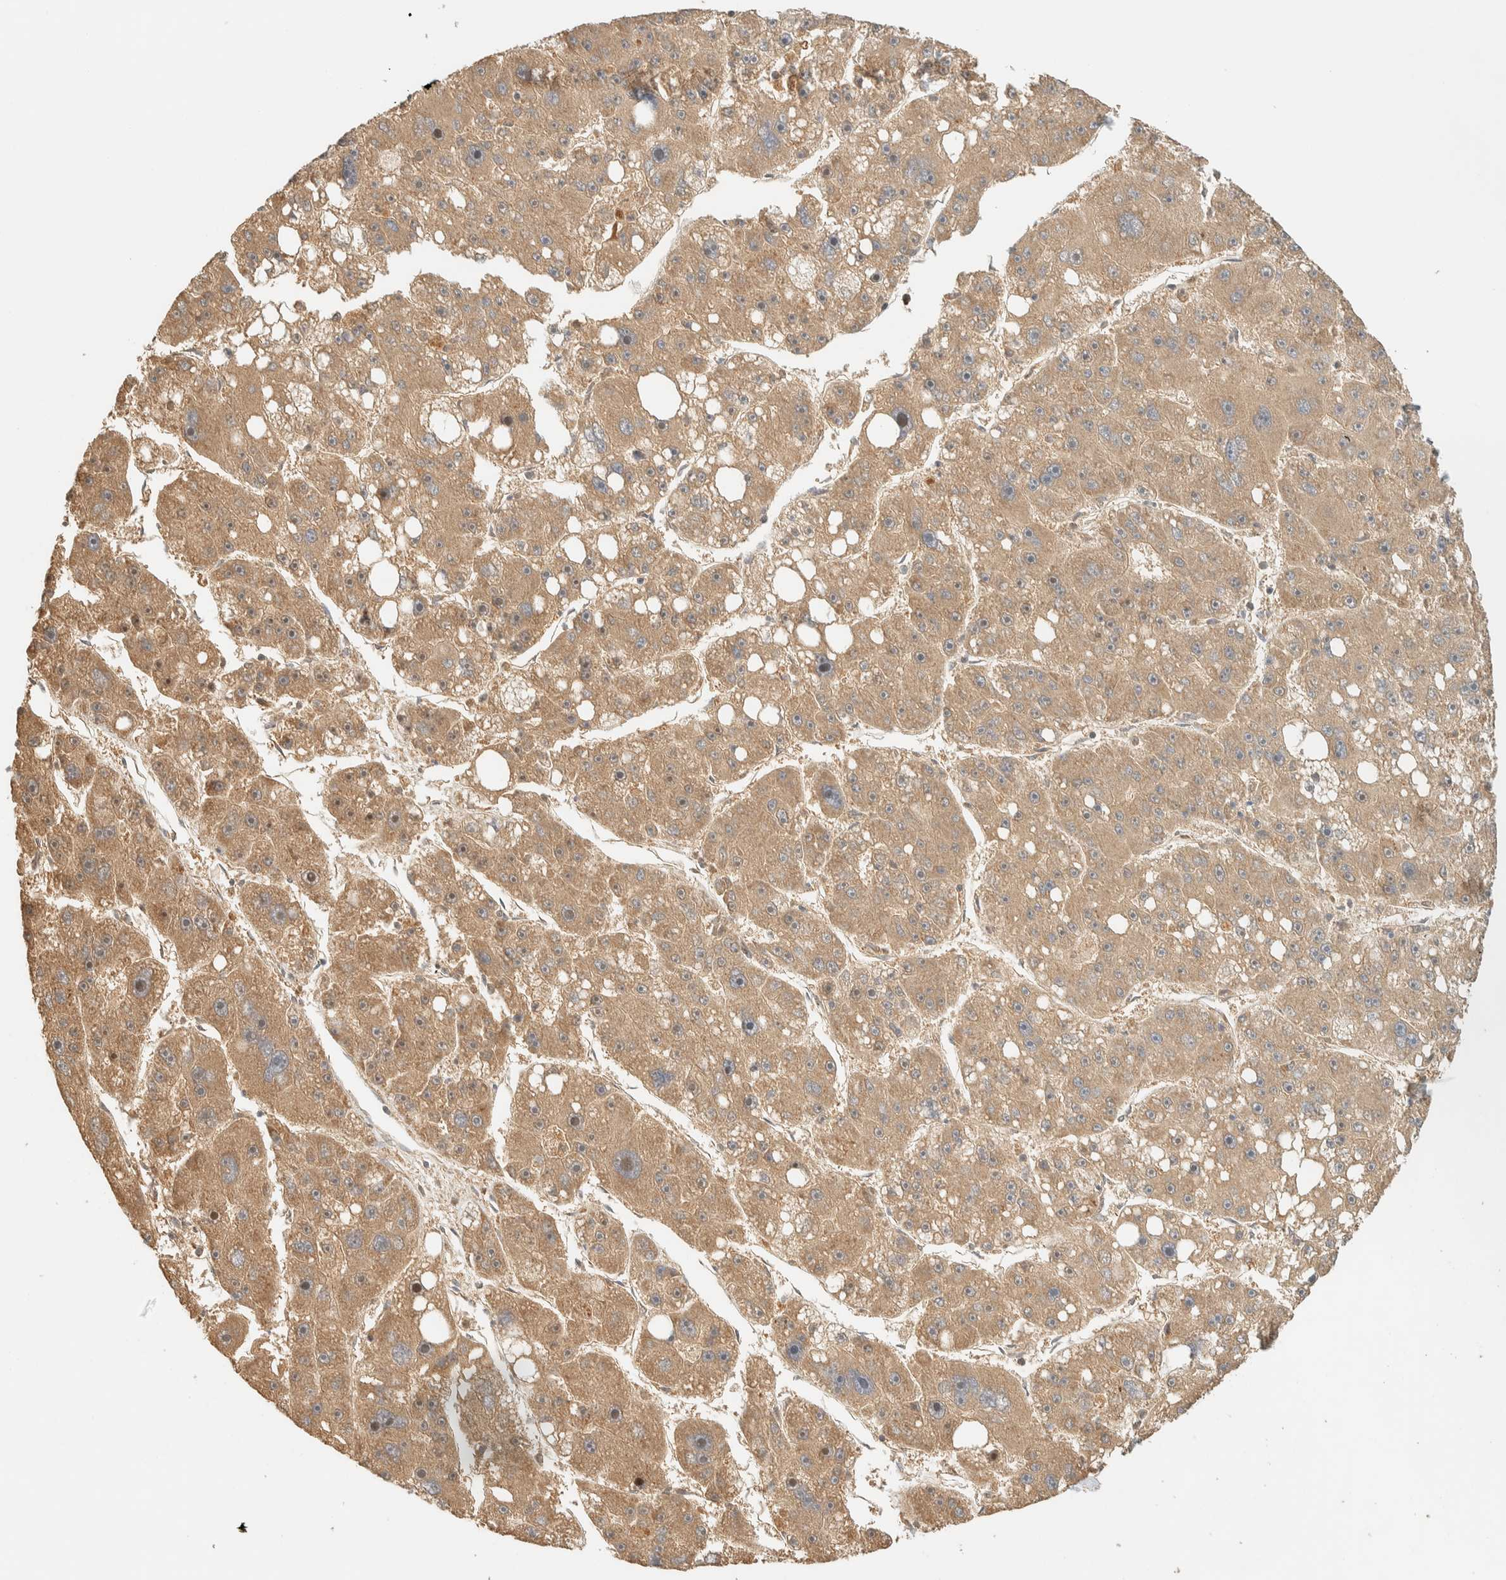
{"staining": {"intensity": "moderate", "quantity": ">75%", "location": "cytoplasmic/membranous"}, "tissue": "liver cancer", "cell_type": "Tumor cells", "image_type": "cancer", "snomed": [{"axis": "morphology", "description": "Carcinoma, Hepatocellular, NOS"}, {"axis": "topography", "description": "Liver"}], "caption": "IHC (DAB) staining of liver cancer reveals moderate cytoplasmic/membranous protein staining in about >75% of tumor cells.", "gene": "ZBTB34", "patient": {"sex": "female", "age": 61}}